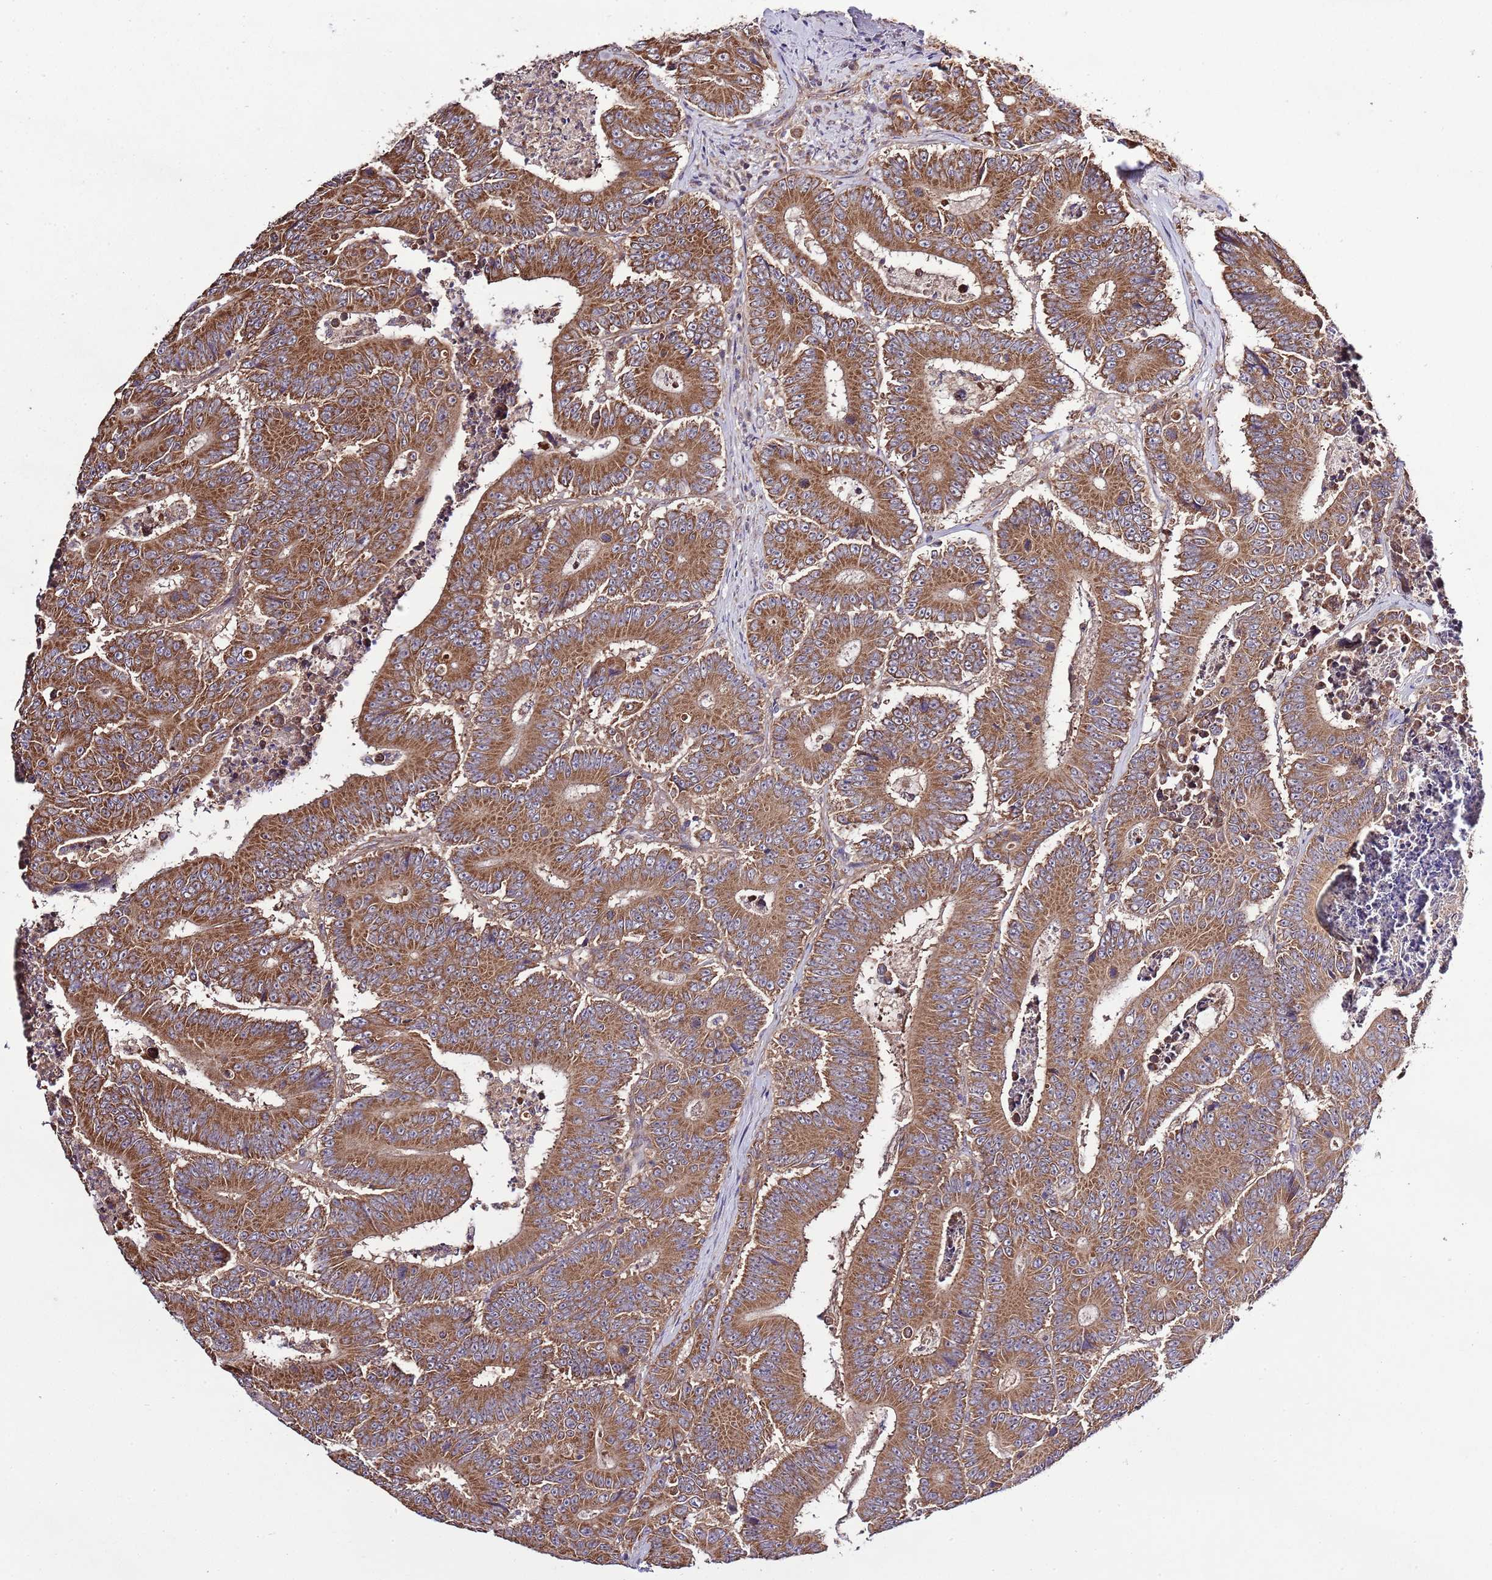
{"staining": {"intensity": "strong", "quantity": ">75%", "location": "cytoplasmic/membranous"}, "tissue": "colorectal cancer", "cell_type": "Tumor cells", "image_type": "cancer", "snomed": [{"axis": "morphology", "description": "Adenocarcinoma, NOS"}, {"axis": "topography", "description": "Colon"}], "caption": "Human colorectal adenocarcinoma stained for a protein (brown) demonstrates strong cytoplasmic/membranous positive positivity in approximately >75% of tumor cells.", "gene": "MFNG", "patient": {"sex": "male", "age": 83}}